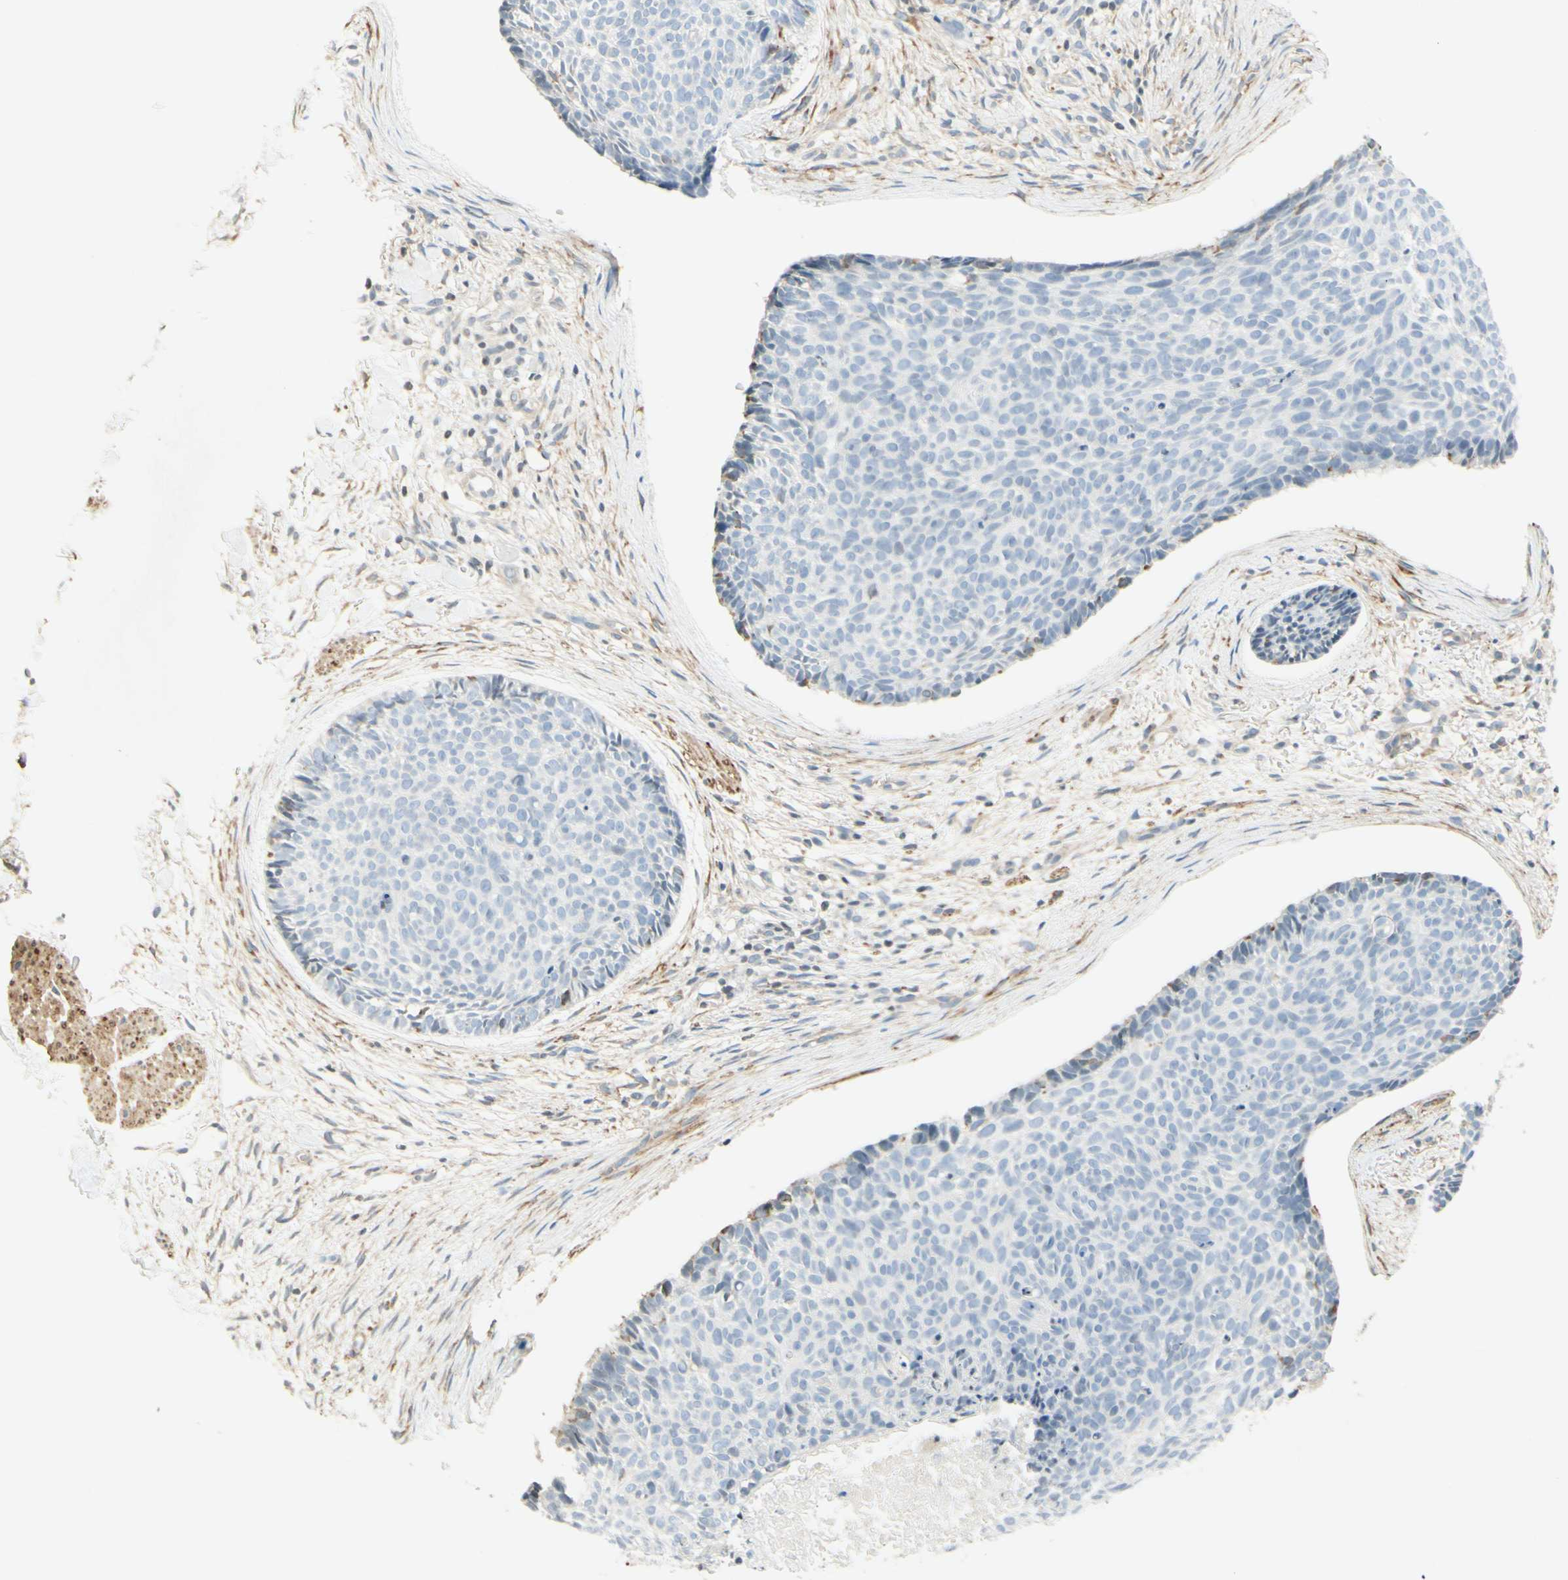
{"staining": {"intensity": "negative", "quantity": "none", "location": "none"}, "tissue": "skin cancer", "cell_type": "Tumor cells", "image_type": "cancer", "snomed": [{"axis": "morphology", "description": "Normal tissue, NOS"}, {"axis": "morphology", "description": "Basal cell carcinoma"}, {"axis": "topography", "description": "Skin"}], "caption": "Immunohistochemical staining of skin cancer (basal cell carcinoma) exhibits no significant positivity in tumor cells.", "gene": "MAP1B", "patient": {"sex": "female", "age": 56}}